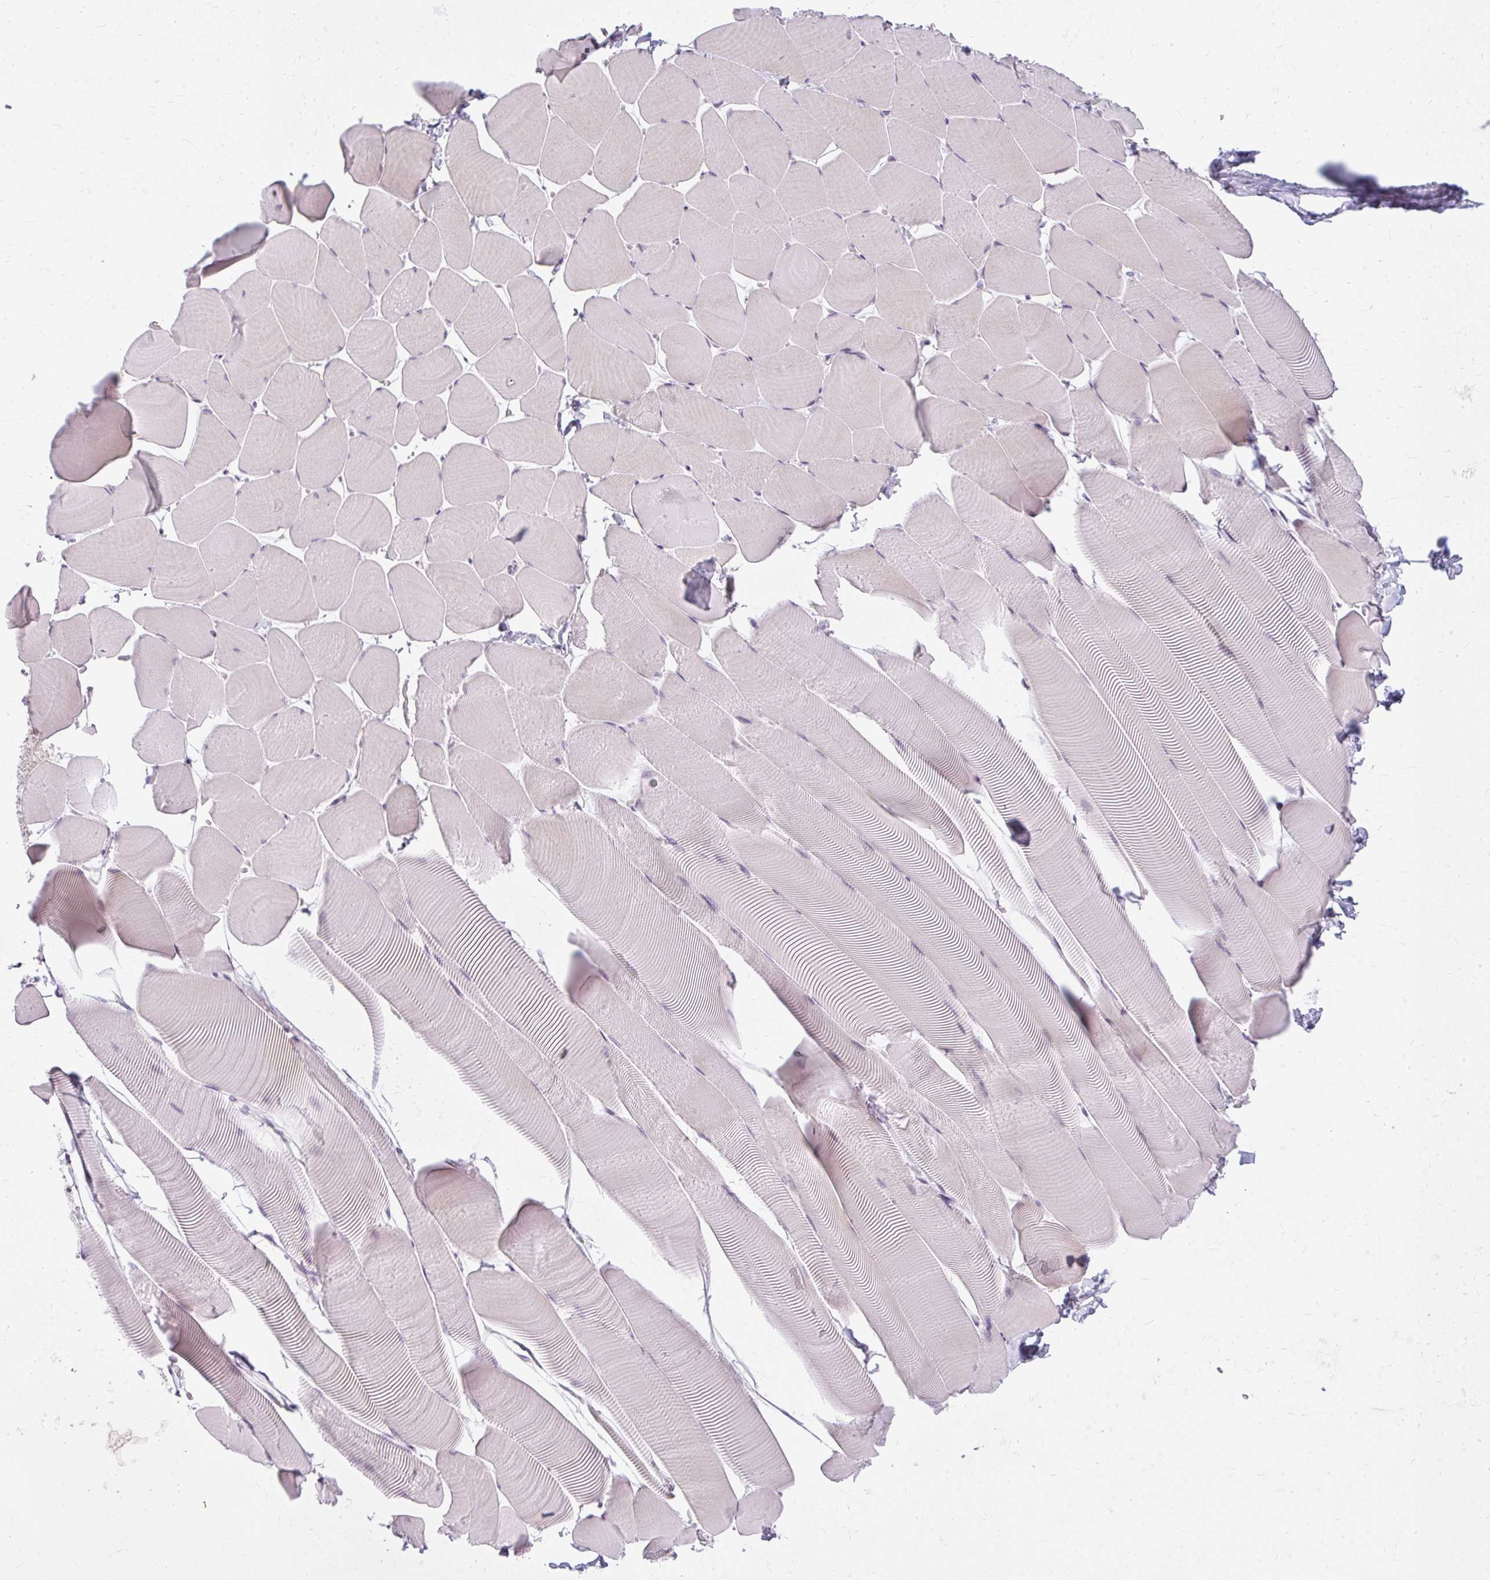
{"staining": {"intensity": "negative", "quantity": "none", "location": "none"}, "tissue": "skeletal muscle", "cell_type": "Myocytes", "image_type": "normal", "snomed": [{"axis": "morphology", "description": "Normal tissue, NOS"}, {"axis": "topography", "description": "Skeletal muscle"}], "caption": "This is a micrograph of immunohistochemistry staining of normal skeletal muscle, which shows no expression in myocytes.", "gene": "ZFYVE26", "patient": {"sex": "male", "age": 25}}